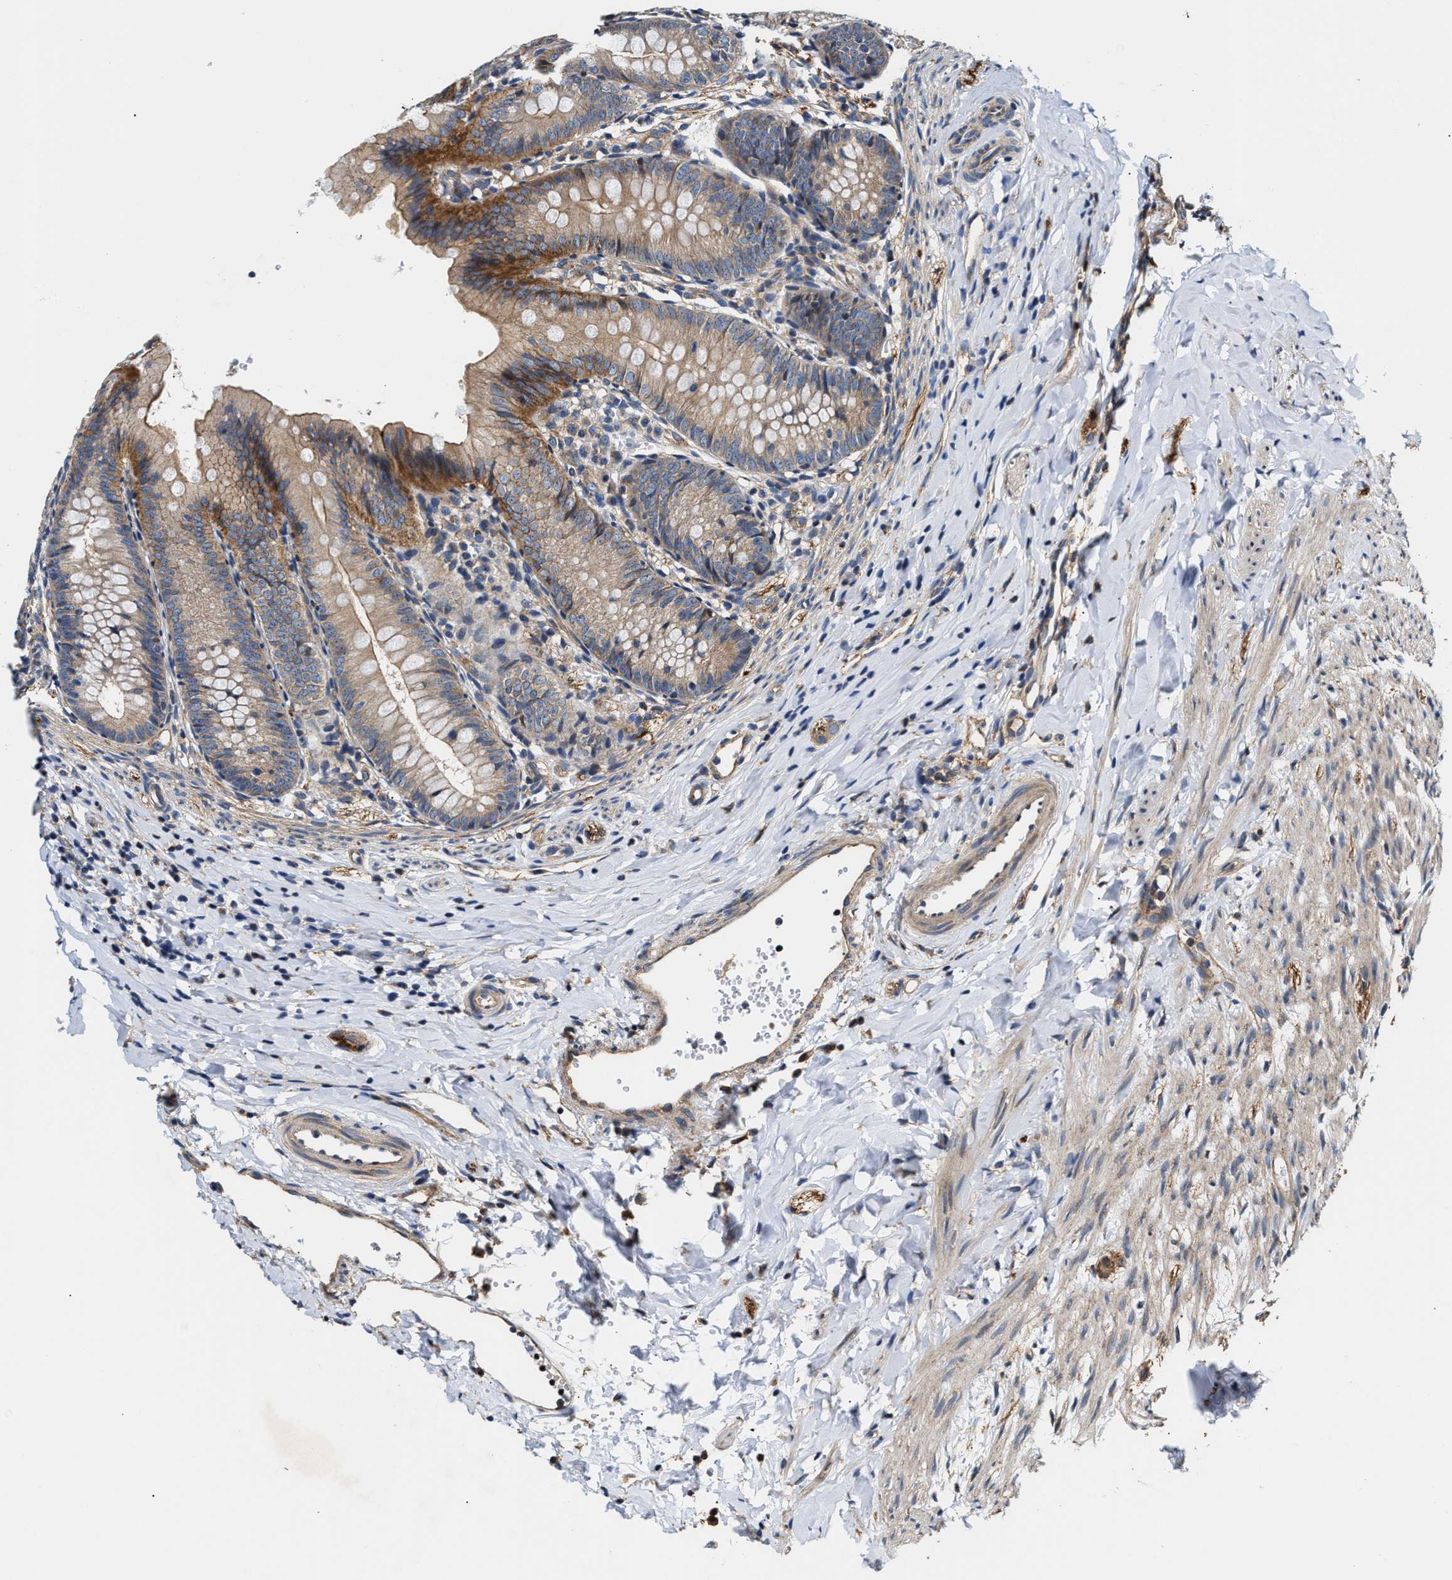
{"staining": {"intensity": "moderate", "quantity": "<25%", "location": "cytoplasmic/membranous"}, "tissue": "appendix", "cell_type": "Glandular cells", "image_type": "normal", "snomed": [{"axis": "morphology", "description": "Normal tissue, NOS"}, {"axis": "topography", "description": "Appendix"}], "caption": "Immunohistochemical staining of unremarkable appendix shows moderate cytoplasmic/membranous protein staining in approximately <25% of glandular cells.", "gene": "TEX2", "patient": {"sex": "male", "age": 1}}